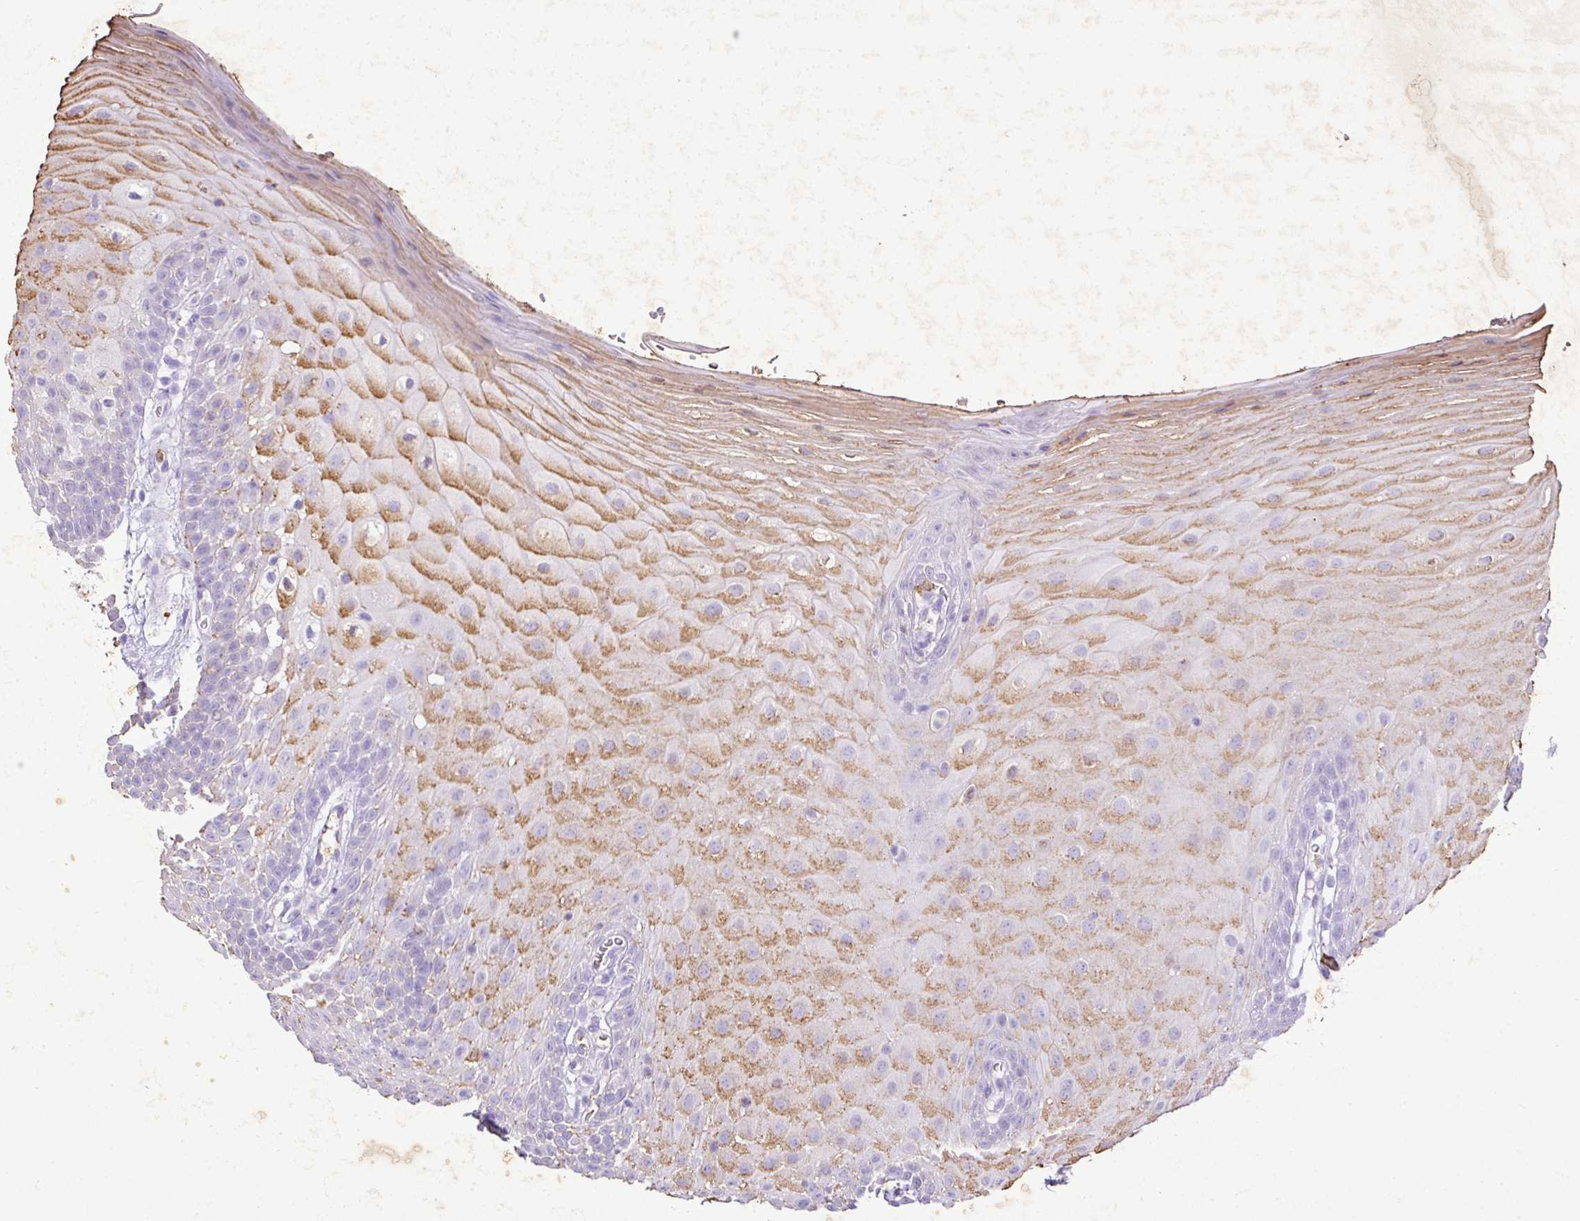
{"staining": {"intensity": "moderate", "quantity": "<25%", "location": "cytoplasmic/membranous"}, "tissue": "oral mucosa", "cell_type": "Squamous epithelial cells", "image_type": "normal", "snomed": [{"axis": "morphology", "description": "Normal tissue, NOS"}, {"axis": "morphology", "description": "Squamous cell carcinoma, NOS"}, {"axis": "topography", "description": "Oral tissue"}, {"axis": "topography", "description": "Tounge, NOS"}, {"axis": "topography", "description": "Head-Neck"}], "caption": "The image exhibits staining of benign oral mucosa, revealing moderate cytoplasmic/membranous protein positivity (brown color) within squamous epithelial cells. The staining was performed using DAB (3,3'-diaminobenzidine), with brown indicating positive protein expression. Nuclei are stained blue with hematoxylin.", "gene": "KCNJ11", "patient": {"sex": "male", "age": 76}}